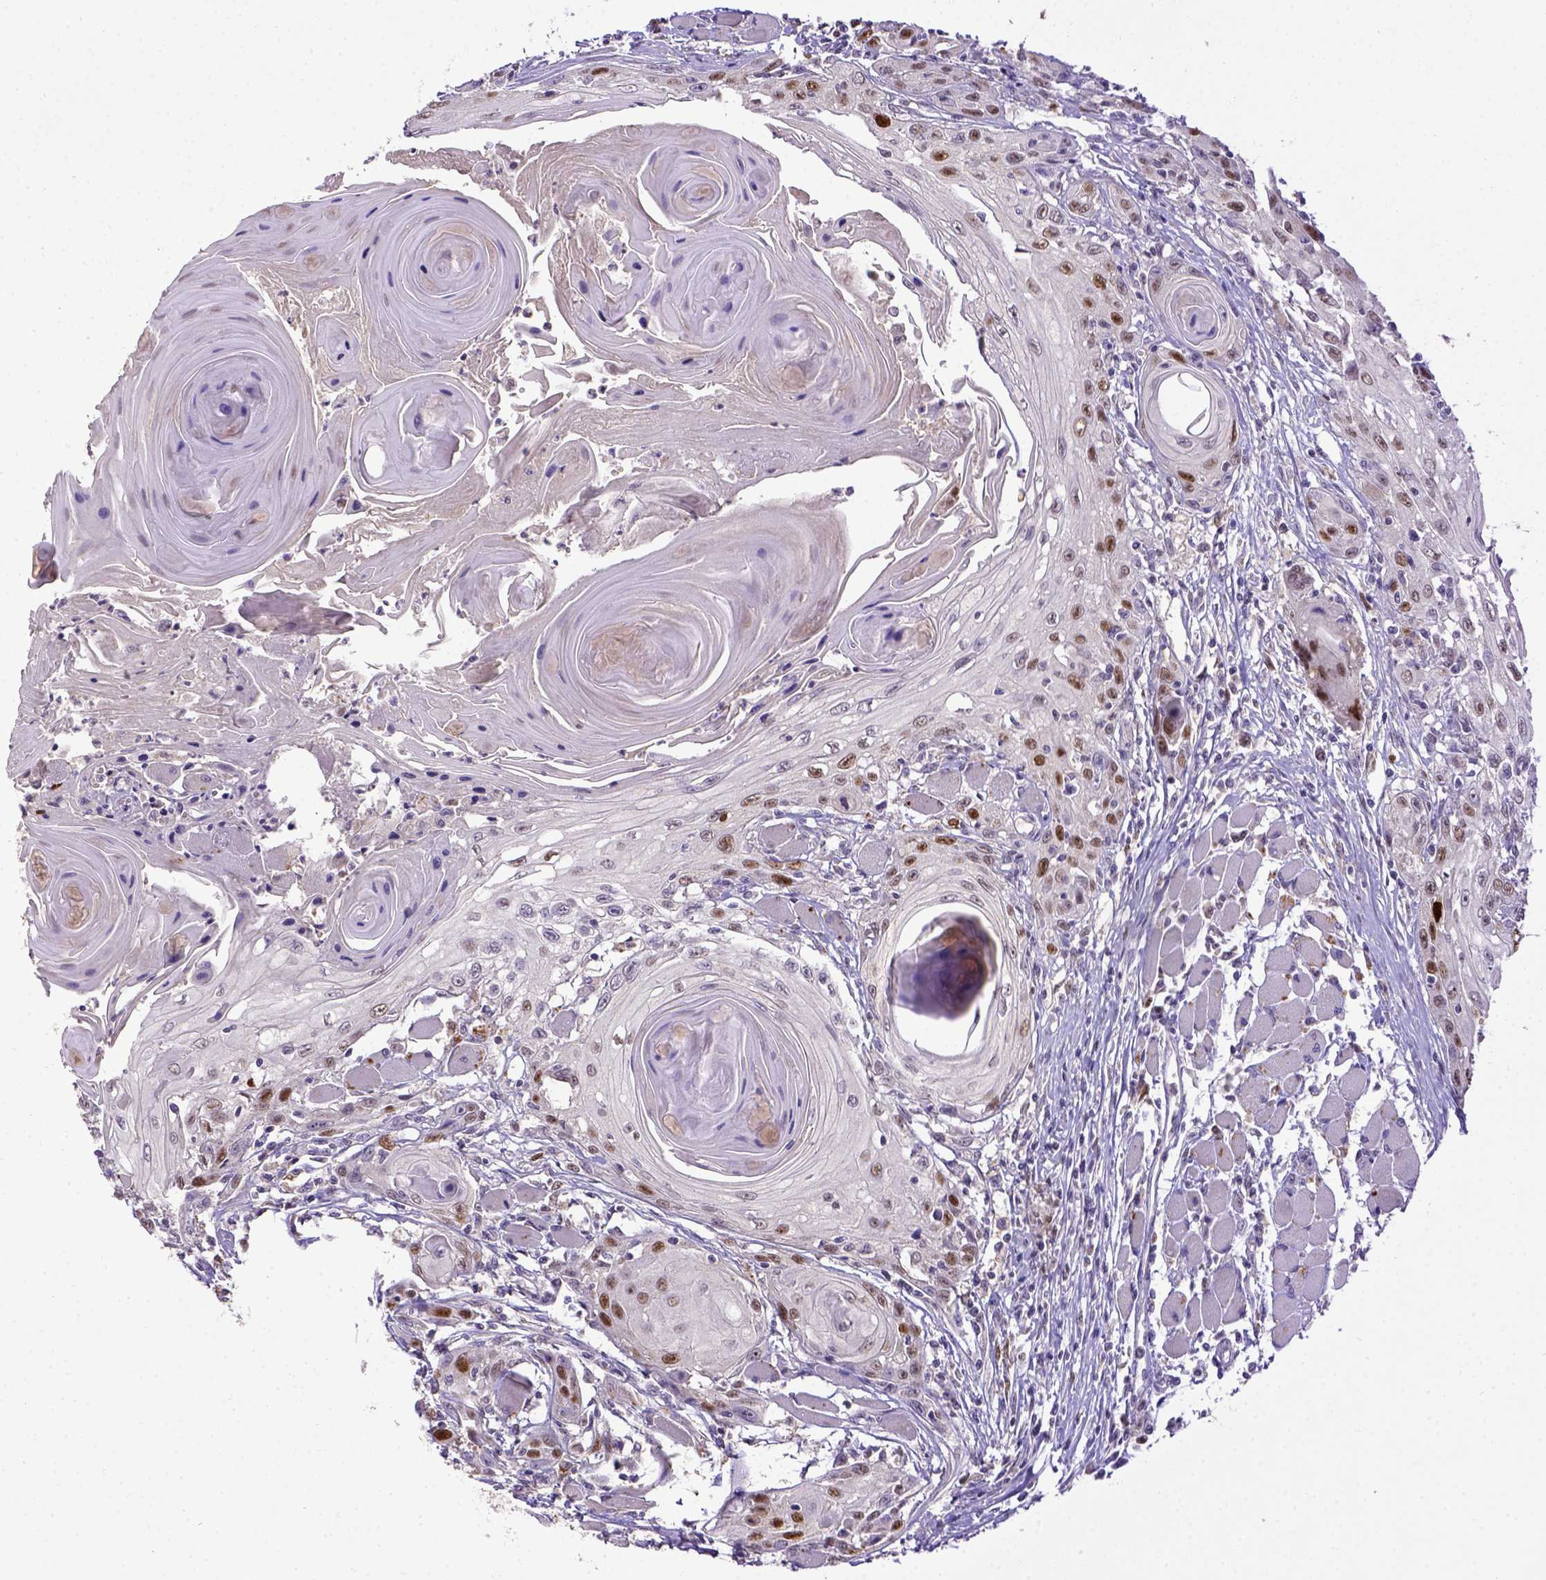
{"staining": {"intensity": "moderate", "quantity": ">75%", "location": "nuclear"}, "tissue": "head and neck cancer", "cell_type": "Tumor cells", "image_type": "cancer", "snomed": [{"axis": "morphology", "description": "Squamous cell carcinoma, NOS"}, {"axis": "topography", "description": "Head-Neck"}], "caption": "Immunohistochemical staining of head and neck cancer displays medium levels of moderate nuclear protein expression in approximately >75% of tumor cells. Nuclei are stained in blue.", "gene": "CDKN1A", "patient": {"sex": "female", "age": 80}}